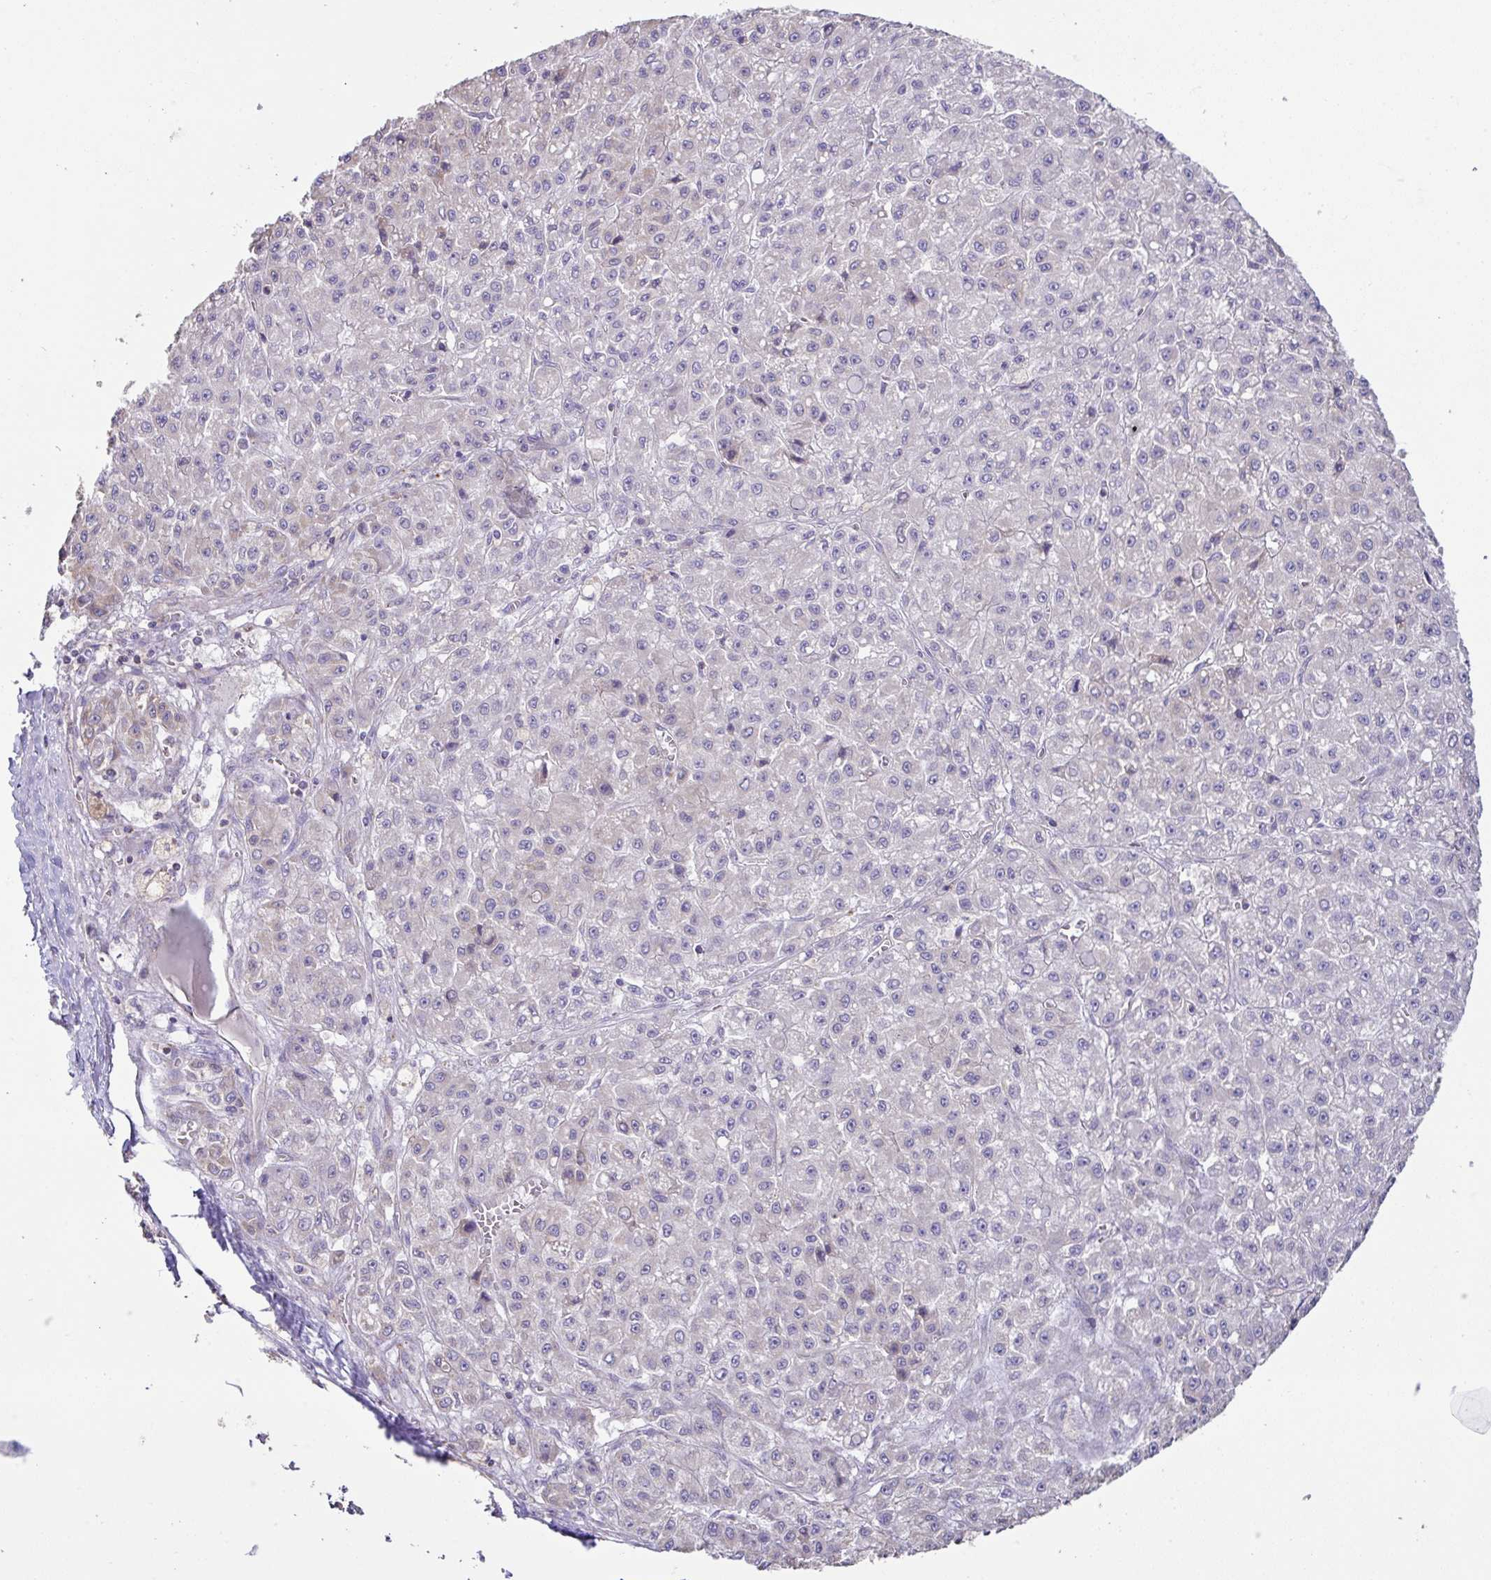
{"staining": {"intensity": "weak", "quantity": "<25%", "location": "cytoplasmic/membranous"}, "tissue": "liver cancer", "cell_type": "Tumor cells", "image_type": "cancer", "snomed": [{"axis": "morphology", "description": "Carcinoma, Hepatocellular, NOS"}, {"axis": "topography", "description": "Liver"}], "caption": "A high-resolution micrograph shows immunohistochemistry (IHC) staining of liver hepatocellular carcinoma, which demonstrates no significant staining in tumor cells.", "gene": "DOK7", "patient": {"sex": "male", "age": 70}}